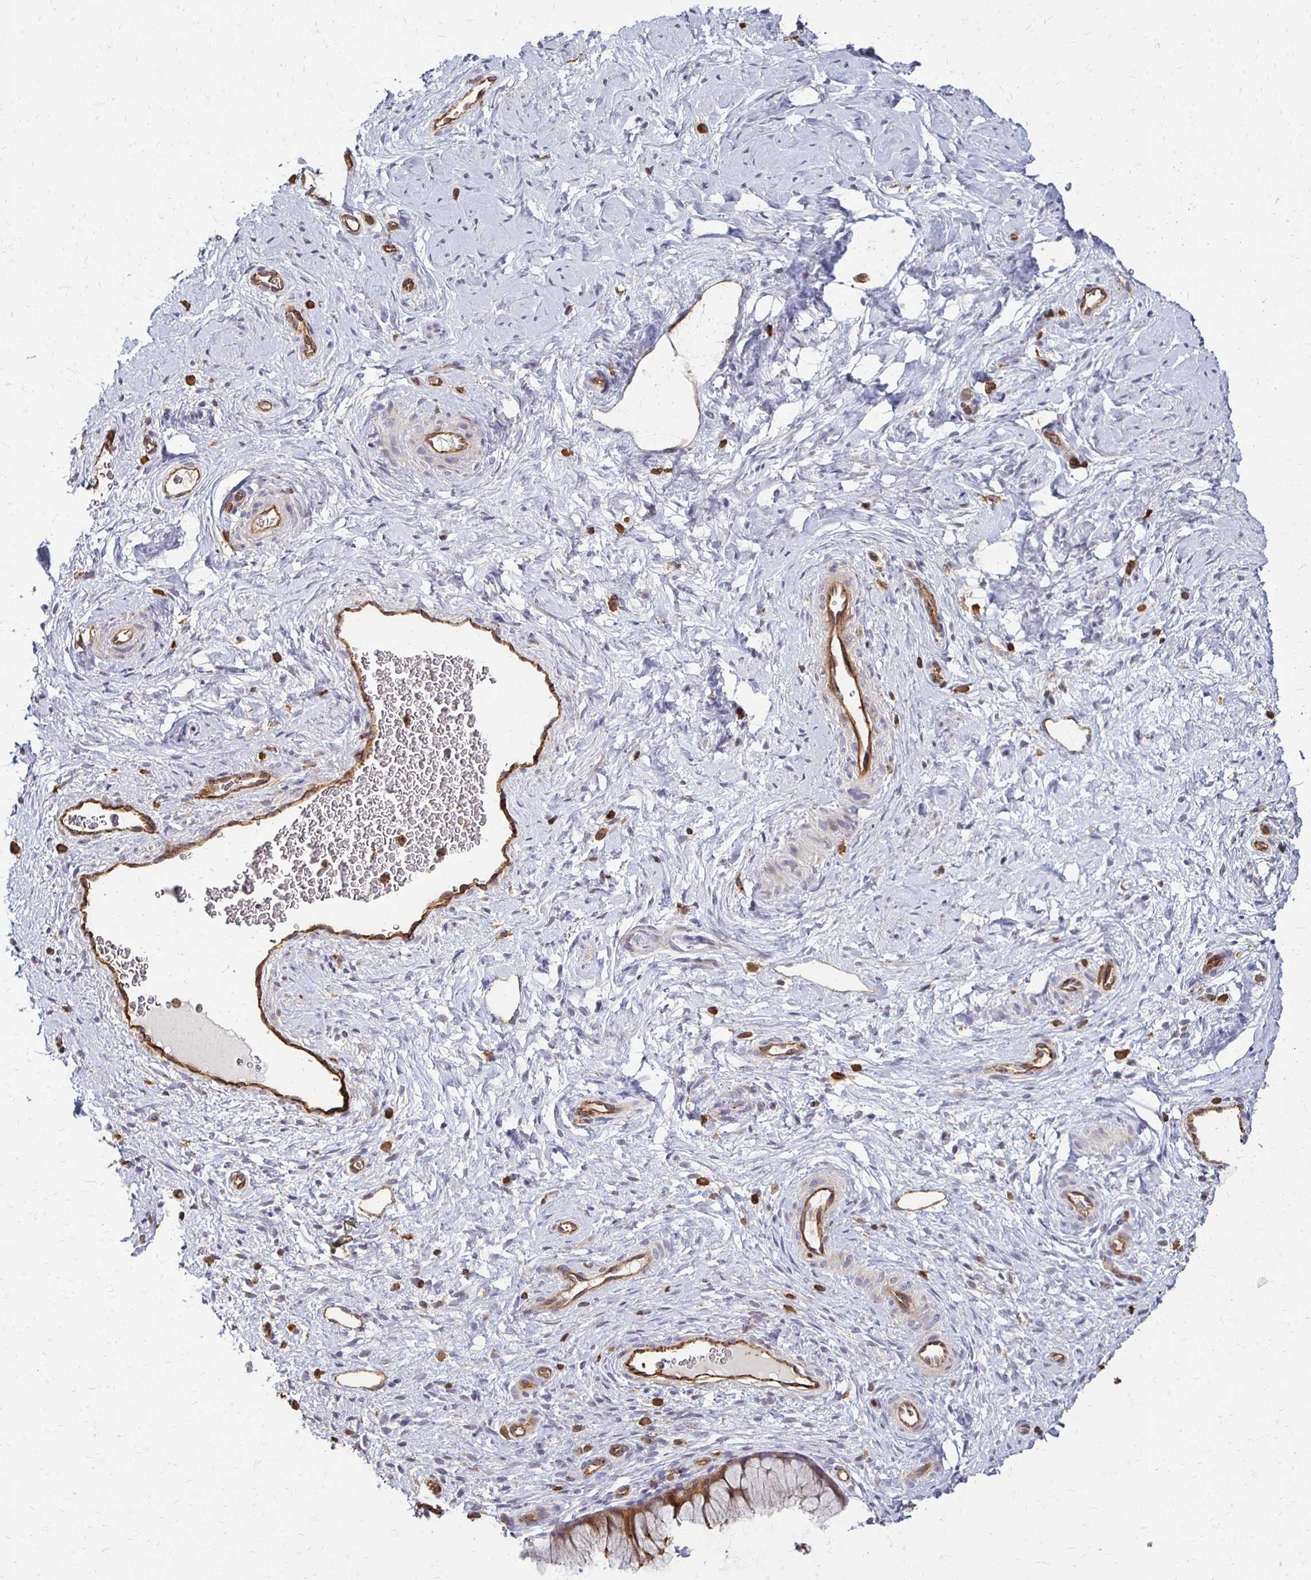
{"staining": {"intensity": "moderate", "quantity": ">75%", "location": "cytoplasmic/membranous"}, "tissue": "cervix", "cell_type": "Glandular cells", "image_type": "normal", "snomed": [{"axis": "morphology", "description": "Normal tissue, NOS"}, {"axis": "topography", "description": "Cervix"}], "caption": "The histopathology image exhibits a brown stain indicating the presence of a protein in the cytoplasmic/membranous of glandular cells in cervix. The staining is performed using DAB brown chromogen to label protein expression. The nuclei are counter-stained blue using hematoxylin.", "gene": "SLC9A9", "patient": {"sex": "female", "age": 34}}